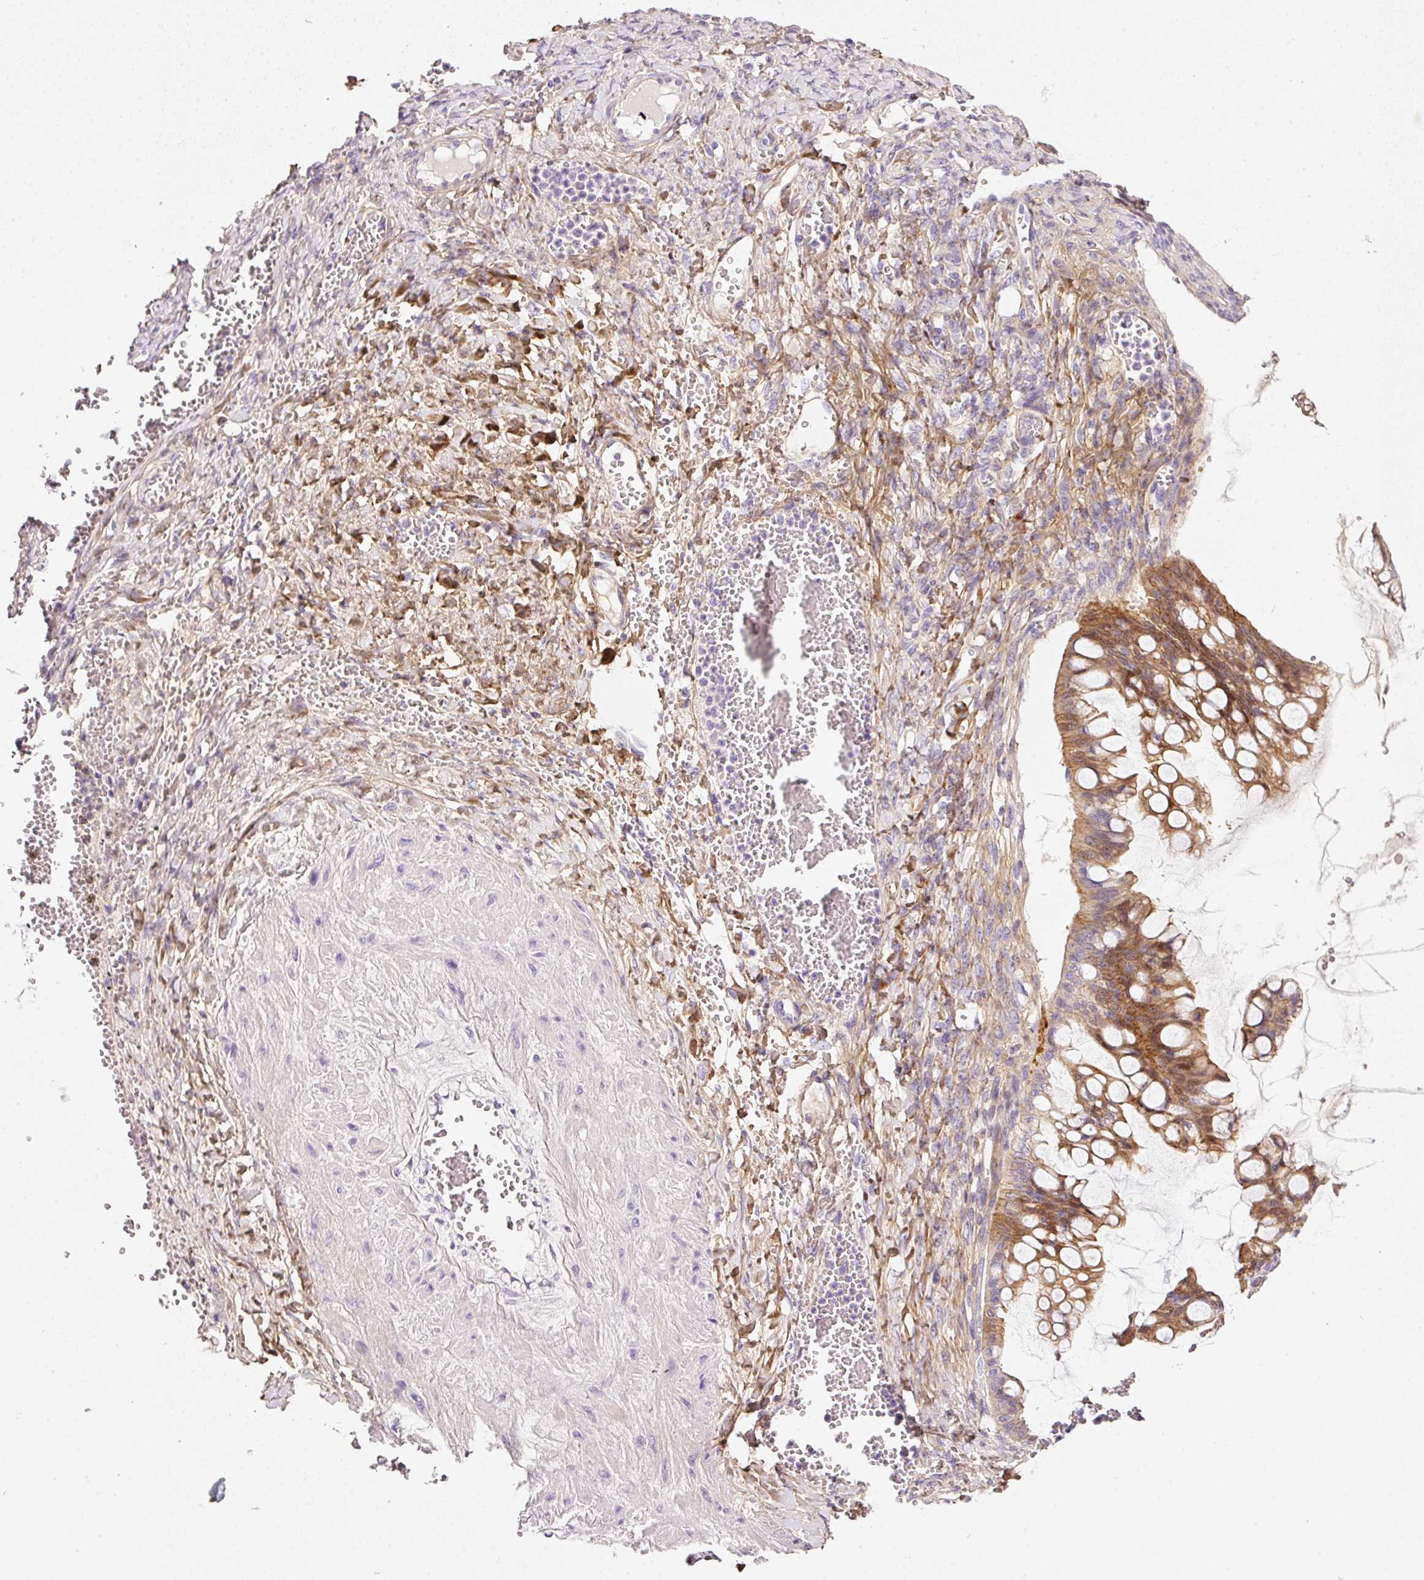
{"staining": {"intensity": "moderate", "quantity": ">75%", "location": "cytoplasmic/membranous"}, "tissue": "ovarian cancer", "cell_type": "Tumor cells", "image_type": "cancer", "snomed": [{"axis": "morphology", "description": "Cystadenocarcinoma, mucinous, NOS"}, {"axis": "topography", "description": "Ovary"}], "caption": "Tumor cells display medium levels of moderate cytoplasmic/membranous staining in approximately >75% of cells in human ovarian cancer.", "gene": "SOS2", "patient": {"sex": "female", "age": 73}}